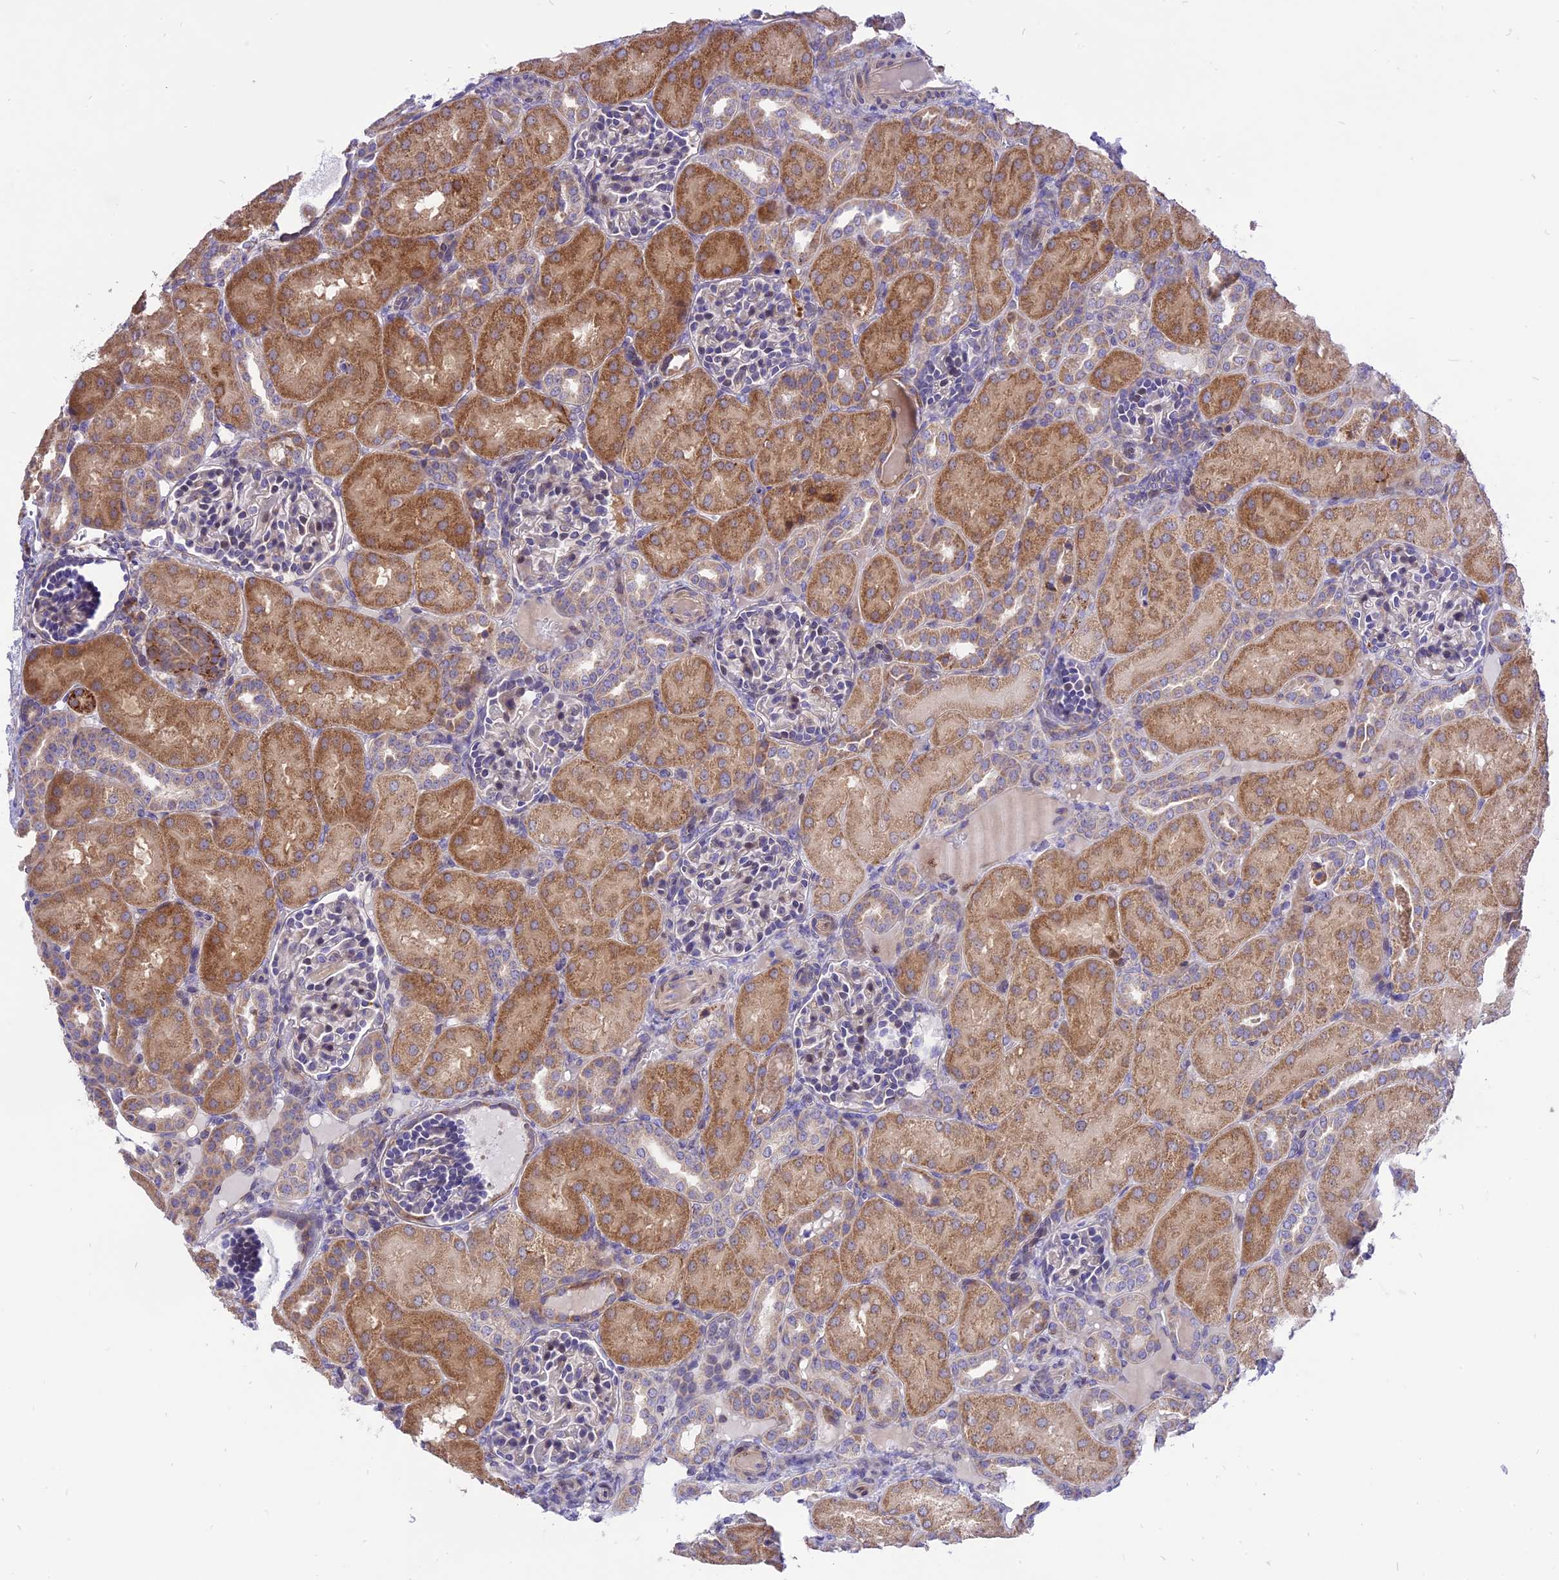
{"staining": {"intensity": "negative", "quantity": "none", "location": "none"}, "tissue": "kidney", "cell_type": "Cells in glomeruli", "image_type": "normal", "snomed": [{"axis": "morphology", "description": "Normal tissue, NOS"}, {"axis": "topography", "description": "Kidney"}], "caption": "Immunohistochemistry micrograph of normal human kidney stained for a protein (brown), which exhibits no staining in cells in glomeruli.", "gene": "ARMCX6", "patient": {"sex": "male", "age": 1}}